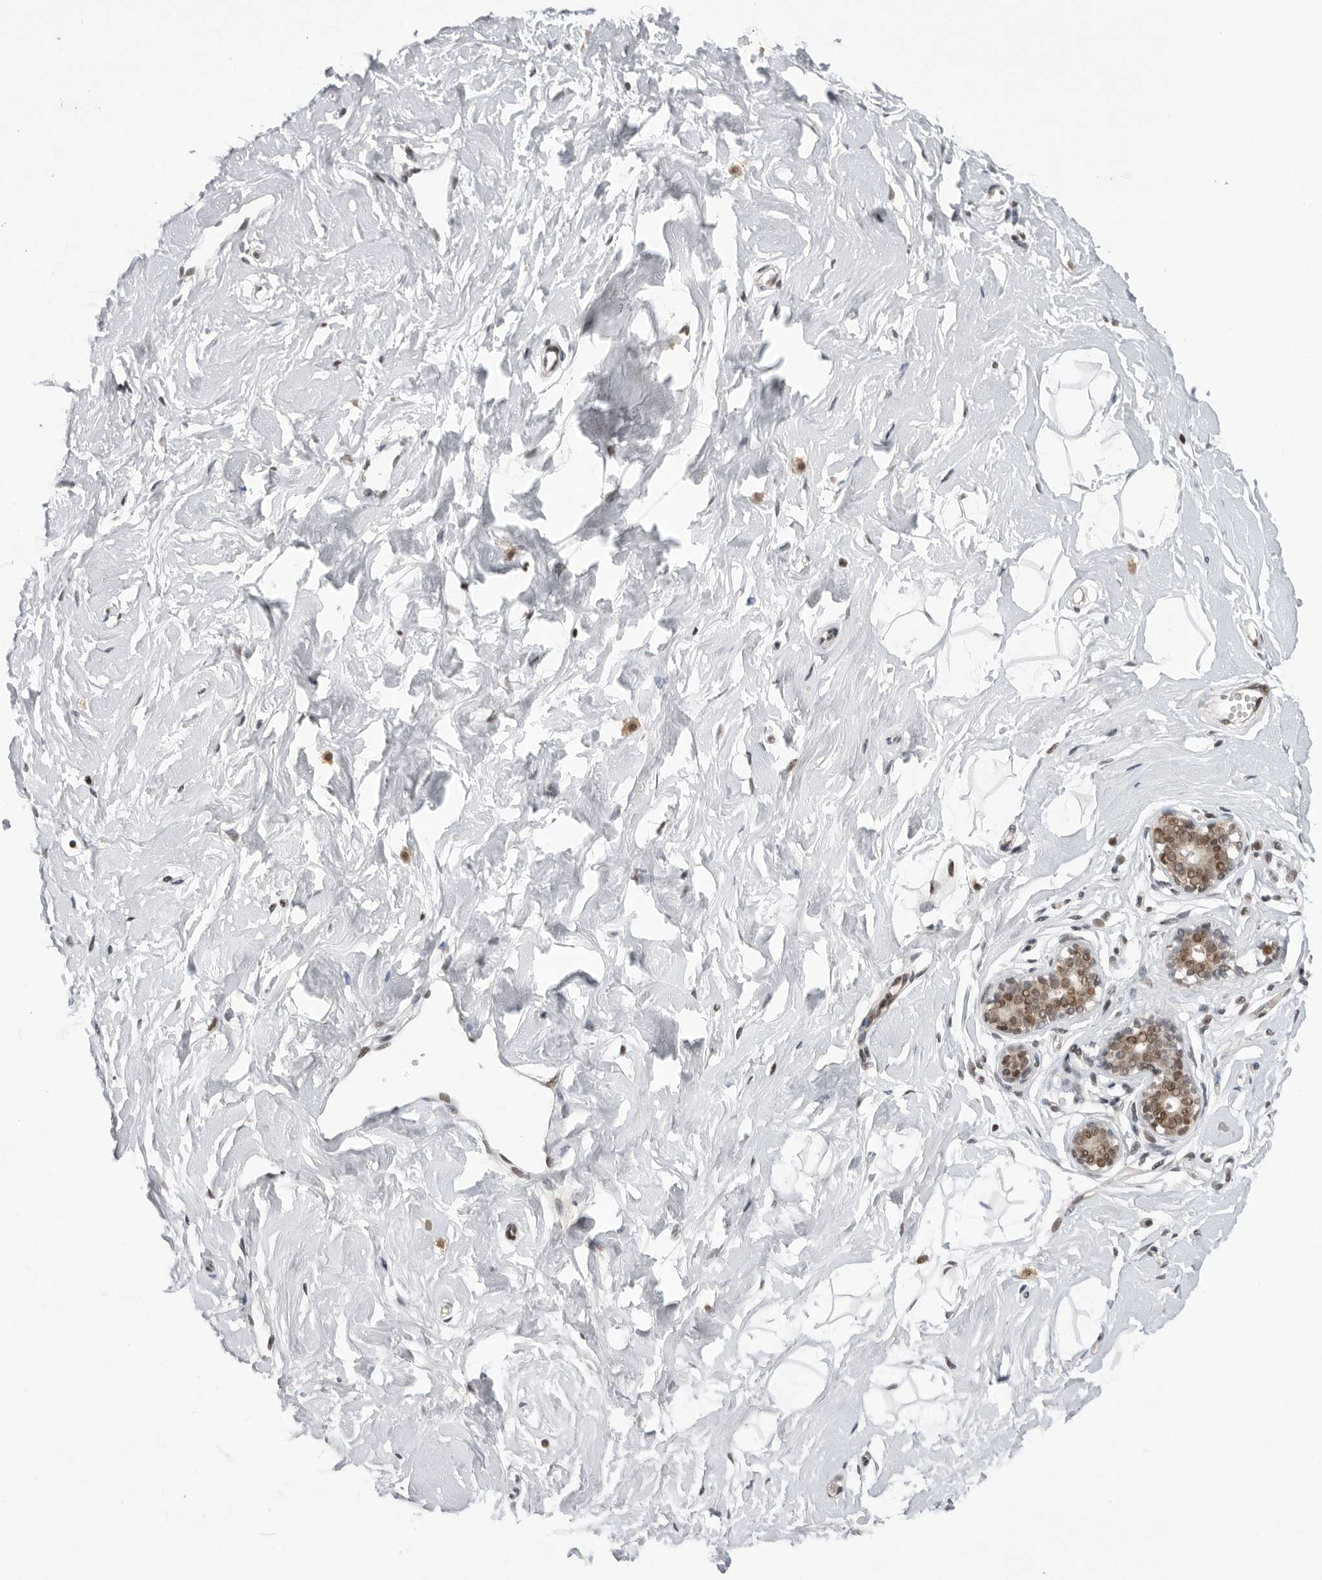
{"staining": {"intensity": "negative", "quantity": "none", "location": "none"}, "tissue": "breast", "cell_type": "Adipocytes", "image_type": "normal", "snomed": [{"axis": "morphology", "description": "Normal tissue, NOS"}, {"axis": "morphology", "description": "Adenoma, NOS"}, {"axis": "topography", "description": "Breast"}], "caption": "Micrograph shows no significant protein positivity in adipocytes of normal breast.", "gene": "POU5F1", "patient": {"sex": "female", "age": 23}}